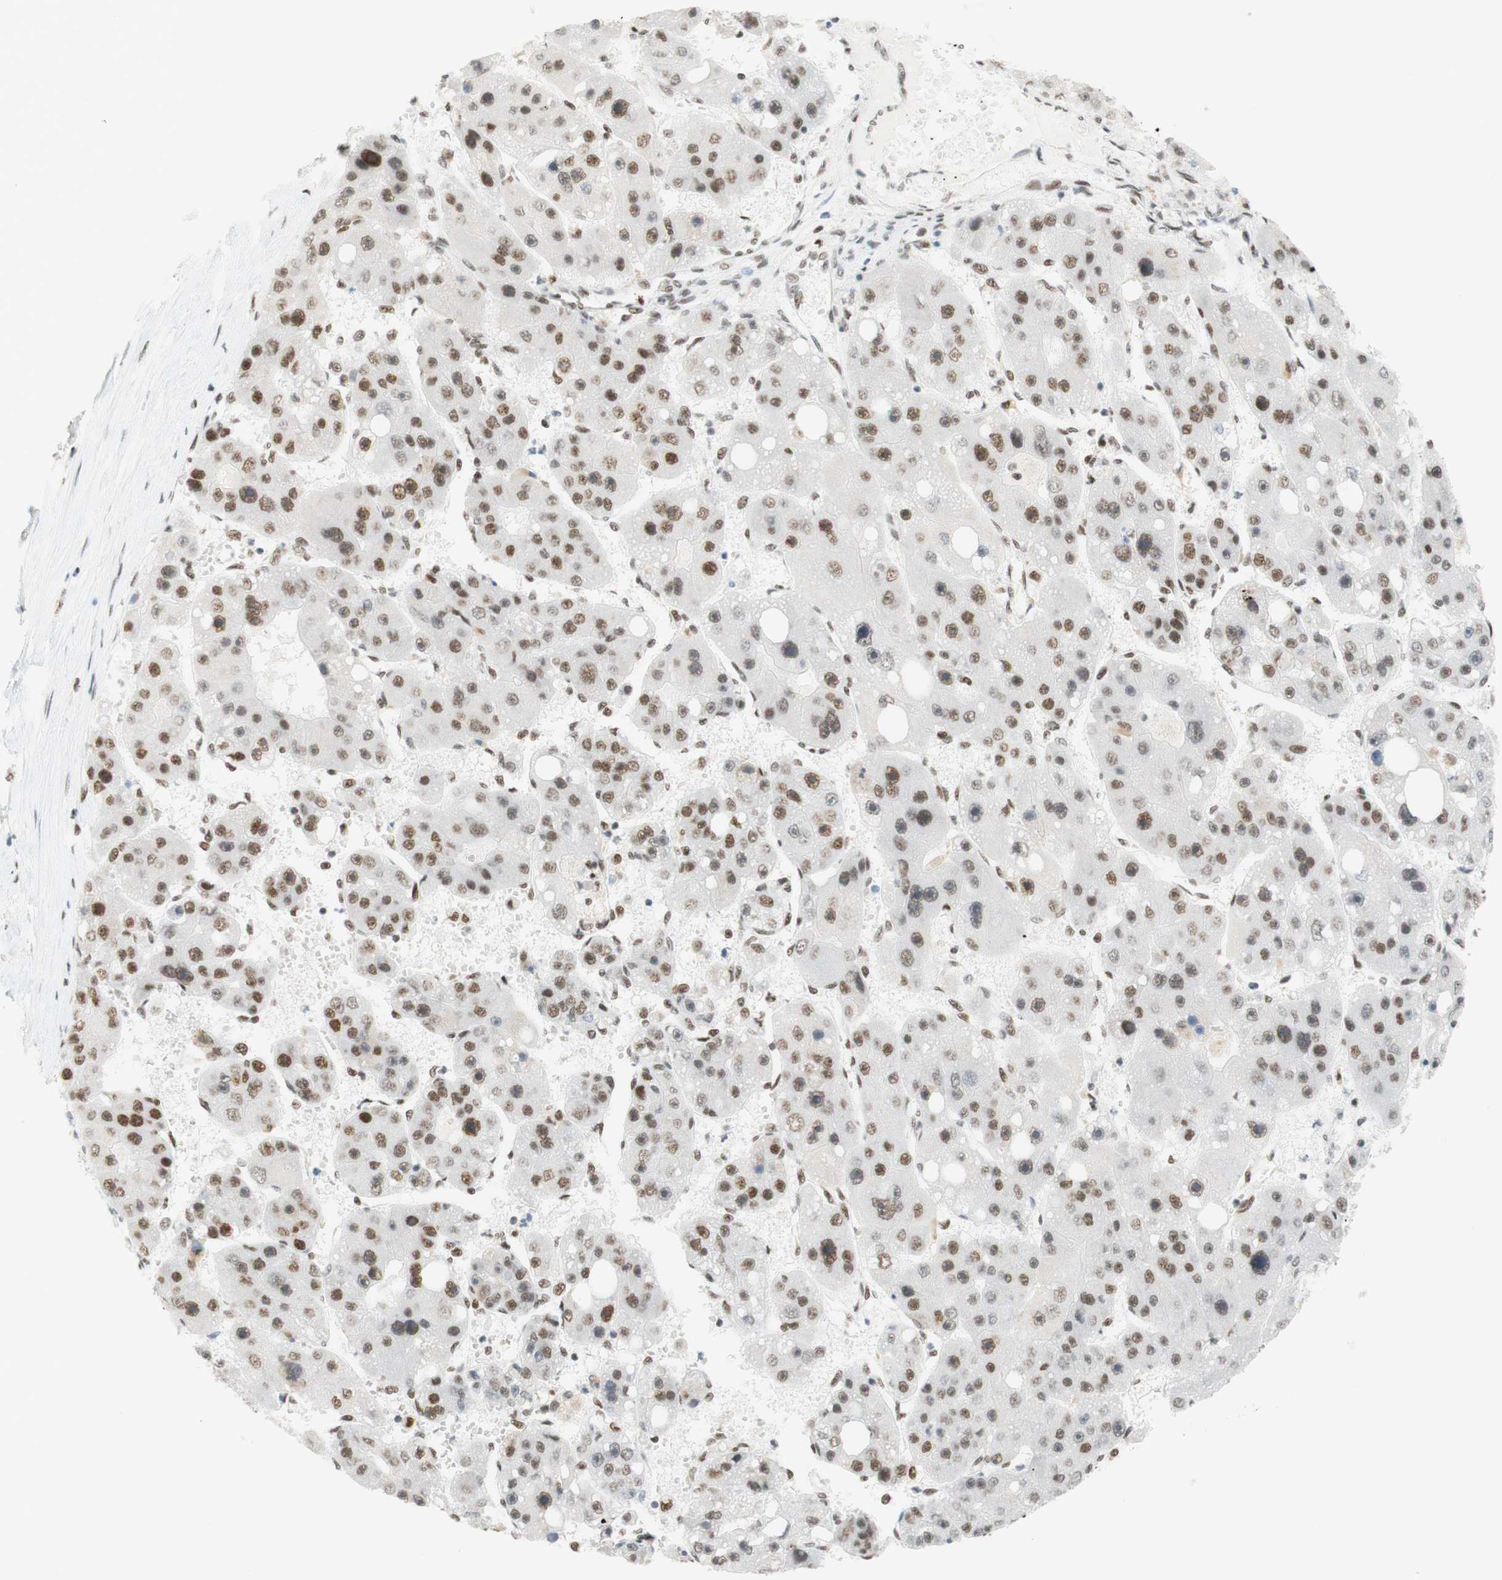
{"staining": {"intensity": "moderate", "quantity": "25%-75%", "location": "nuclear"}, "tissue": "liver cancer", "cell_type": "Tumor cells", "image_type": "cancer", "snomed": [{"axis": "morphology", "description": "Carcinoma, Hepatocellular, NOS"}, {"axis": "topography", "description": "Liver"}], "caption": "Liver cancer was stained to show a protein in brown. There is medium levels of moderate nuclear staining in approximately 25%-75% of tumor cells.", "gene": "RNF20", "patient": {"sex": "female", "age": 61}}